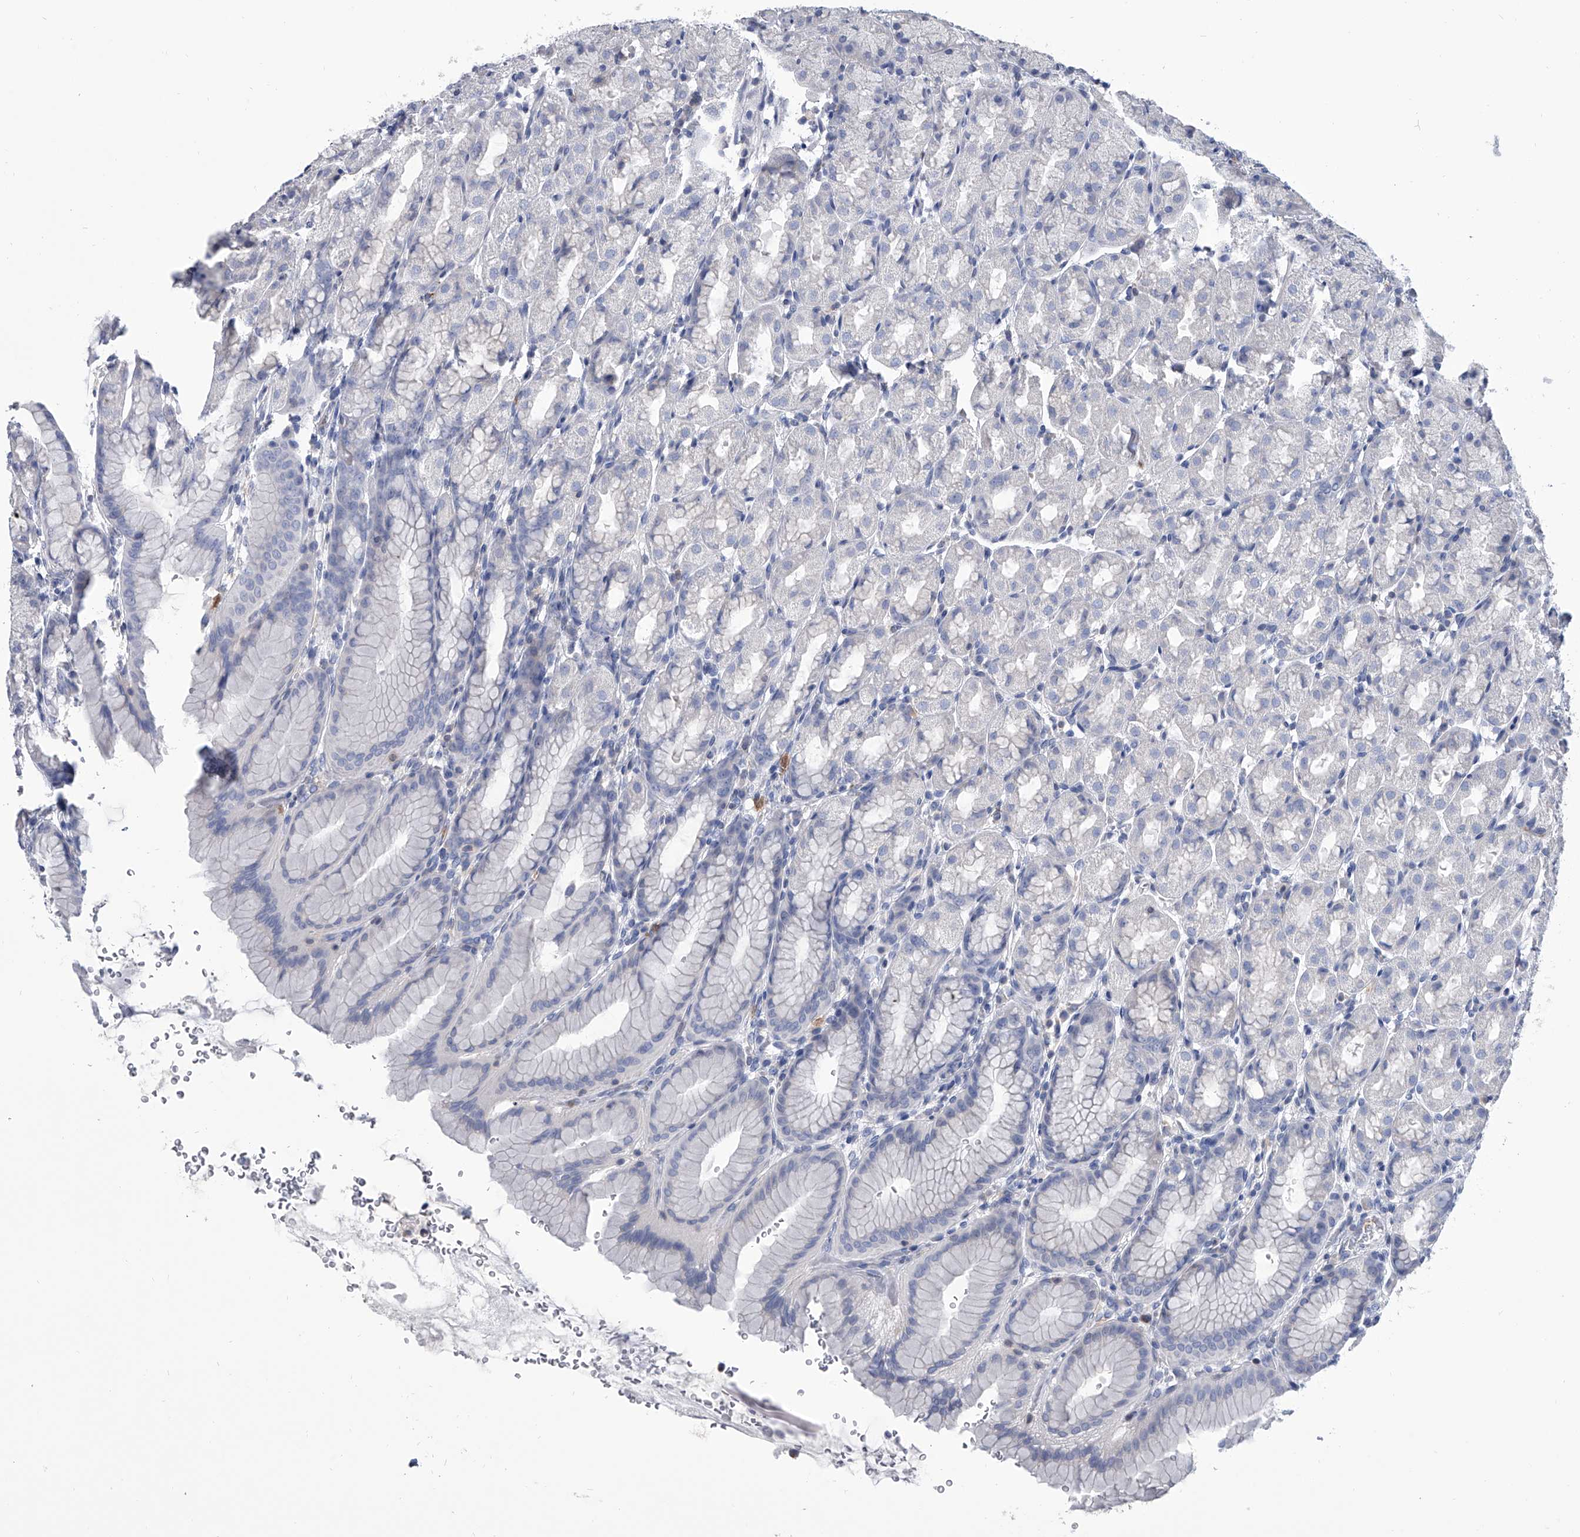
{"staining": {"intensity": "negative", "quantity": "none", "location": "none"}, "tissue": "stomach", "cell_type": "Glandular cells", "image_type": "normal", "snomed": [{"axis": "morphology", "description": "Normal tissue, NOS"}, {"axis": "topography", "description": "Stomach"}], "caption": "Micrograph shows no significant protein staining in glandular cells of normal stomach.", "gene": "SERPINB9", "patient": {"sex": "male", "age": 42}}